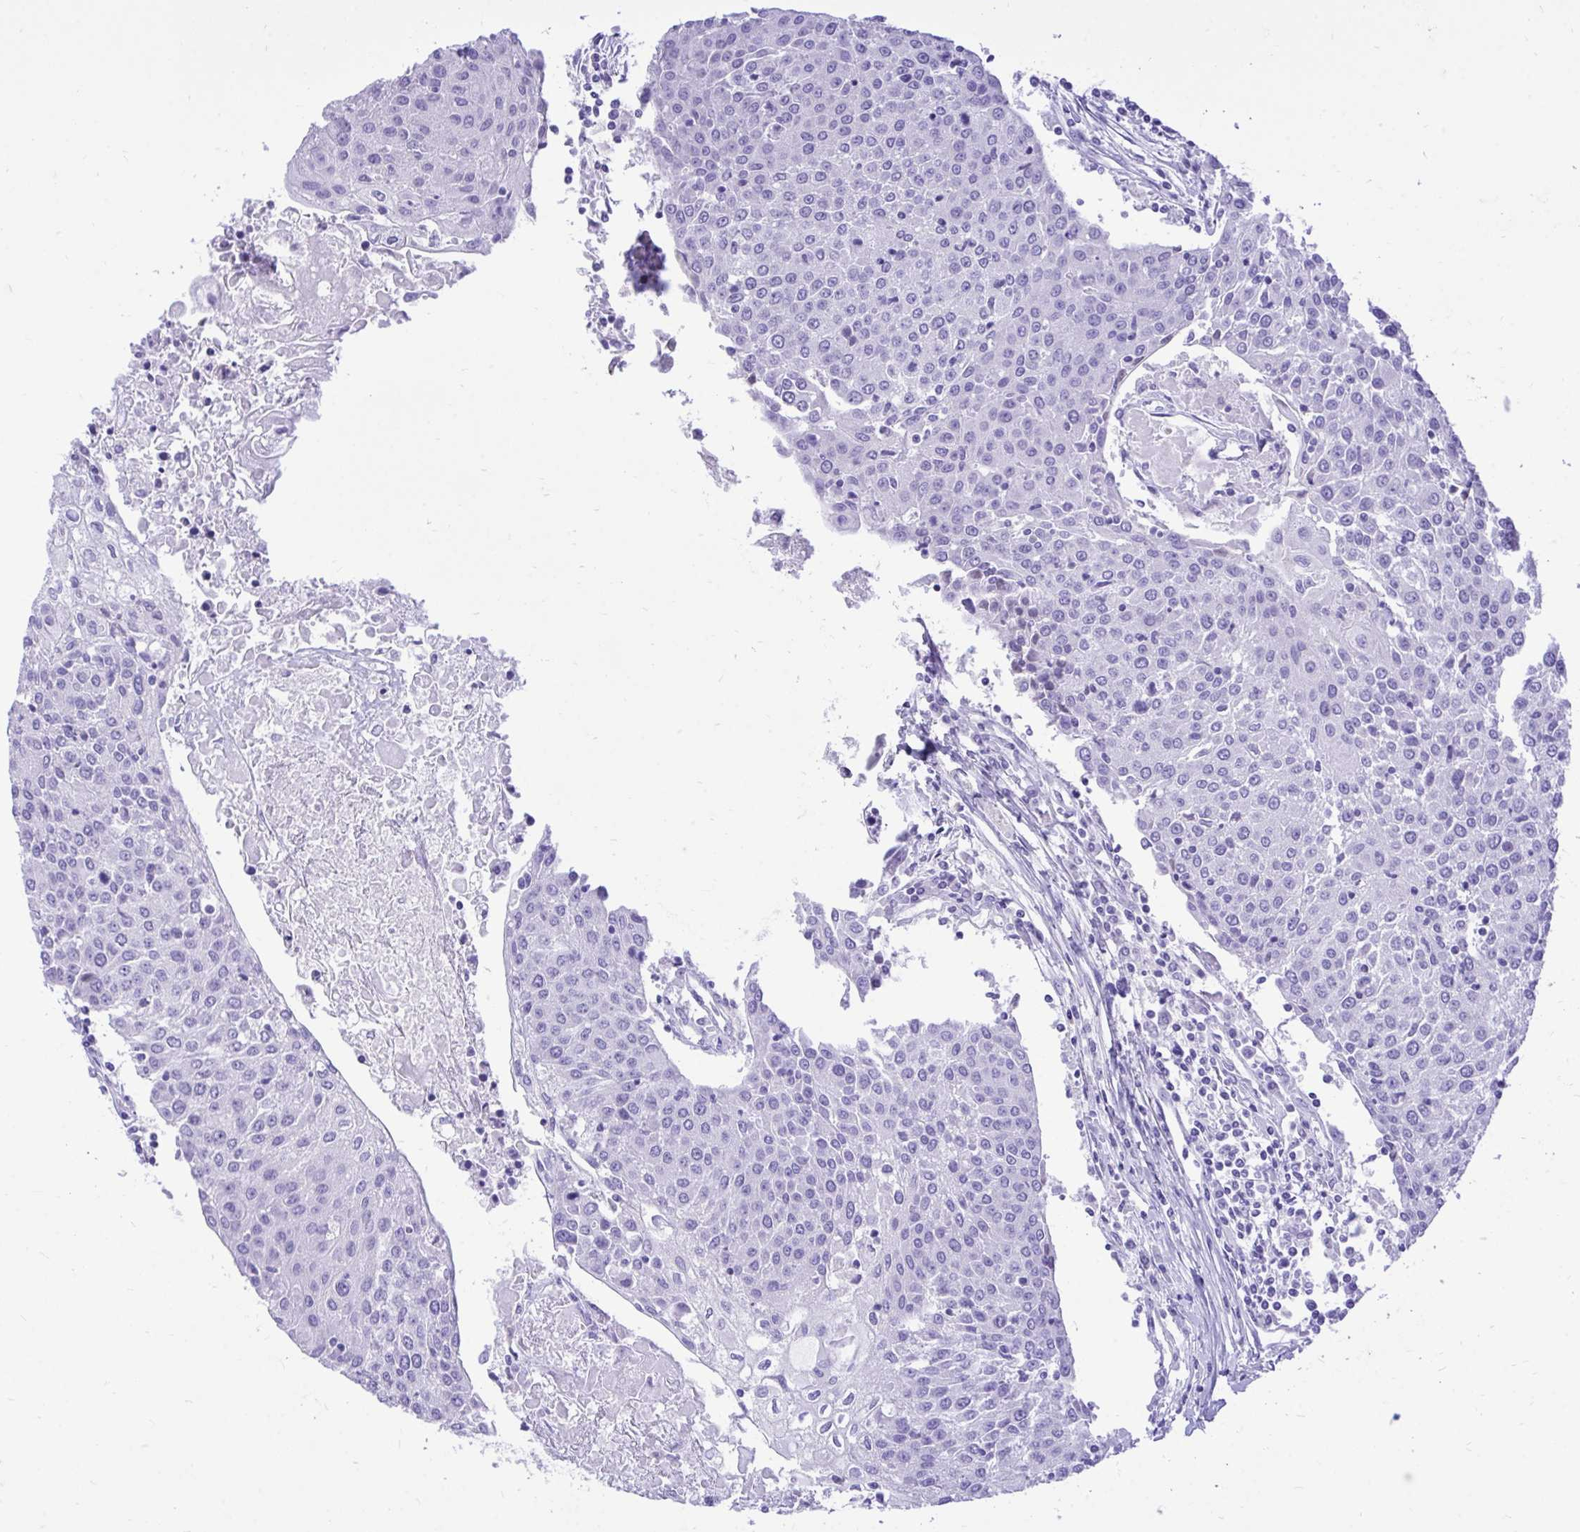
{"staining": {"intensity": "negative", "quantity": "none", "location": "none"}, "tissue": "urothelial cancer", "cell_type": "Tumor cells", "image_type": "cancer", "snomed": [{"axis": "morphology", "description": "Urothelial carcinoma, High grade"}, {"axis": "topography", "description": "Urinary bladder"}], "caption": "Urothelial cancer stained for a protein using immunohistochemistry demonstrates no positivity tumor cells.", "gene": "MON1A", "patient": {"sex": "female", "age": 85}}